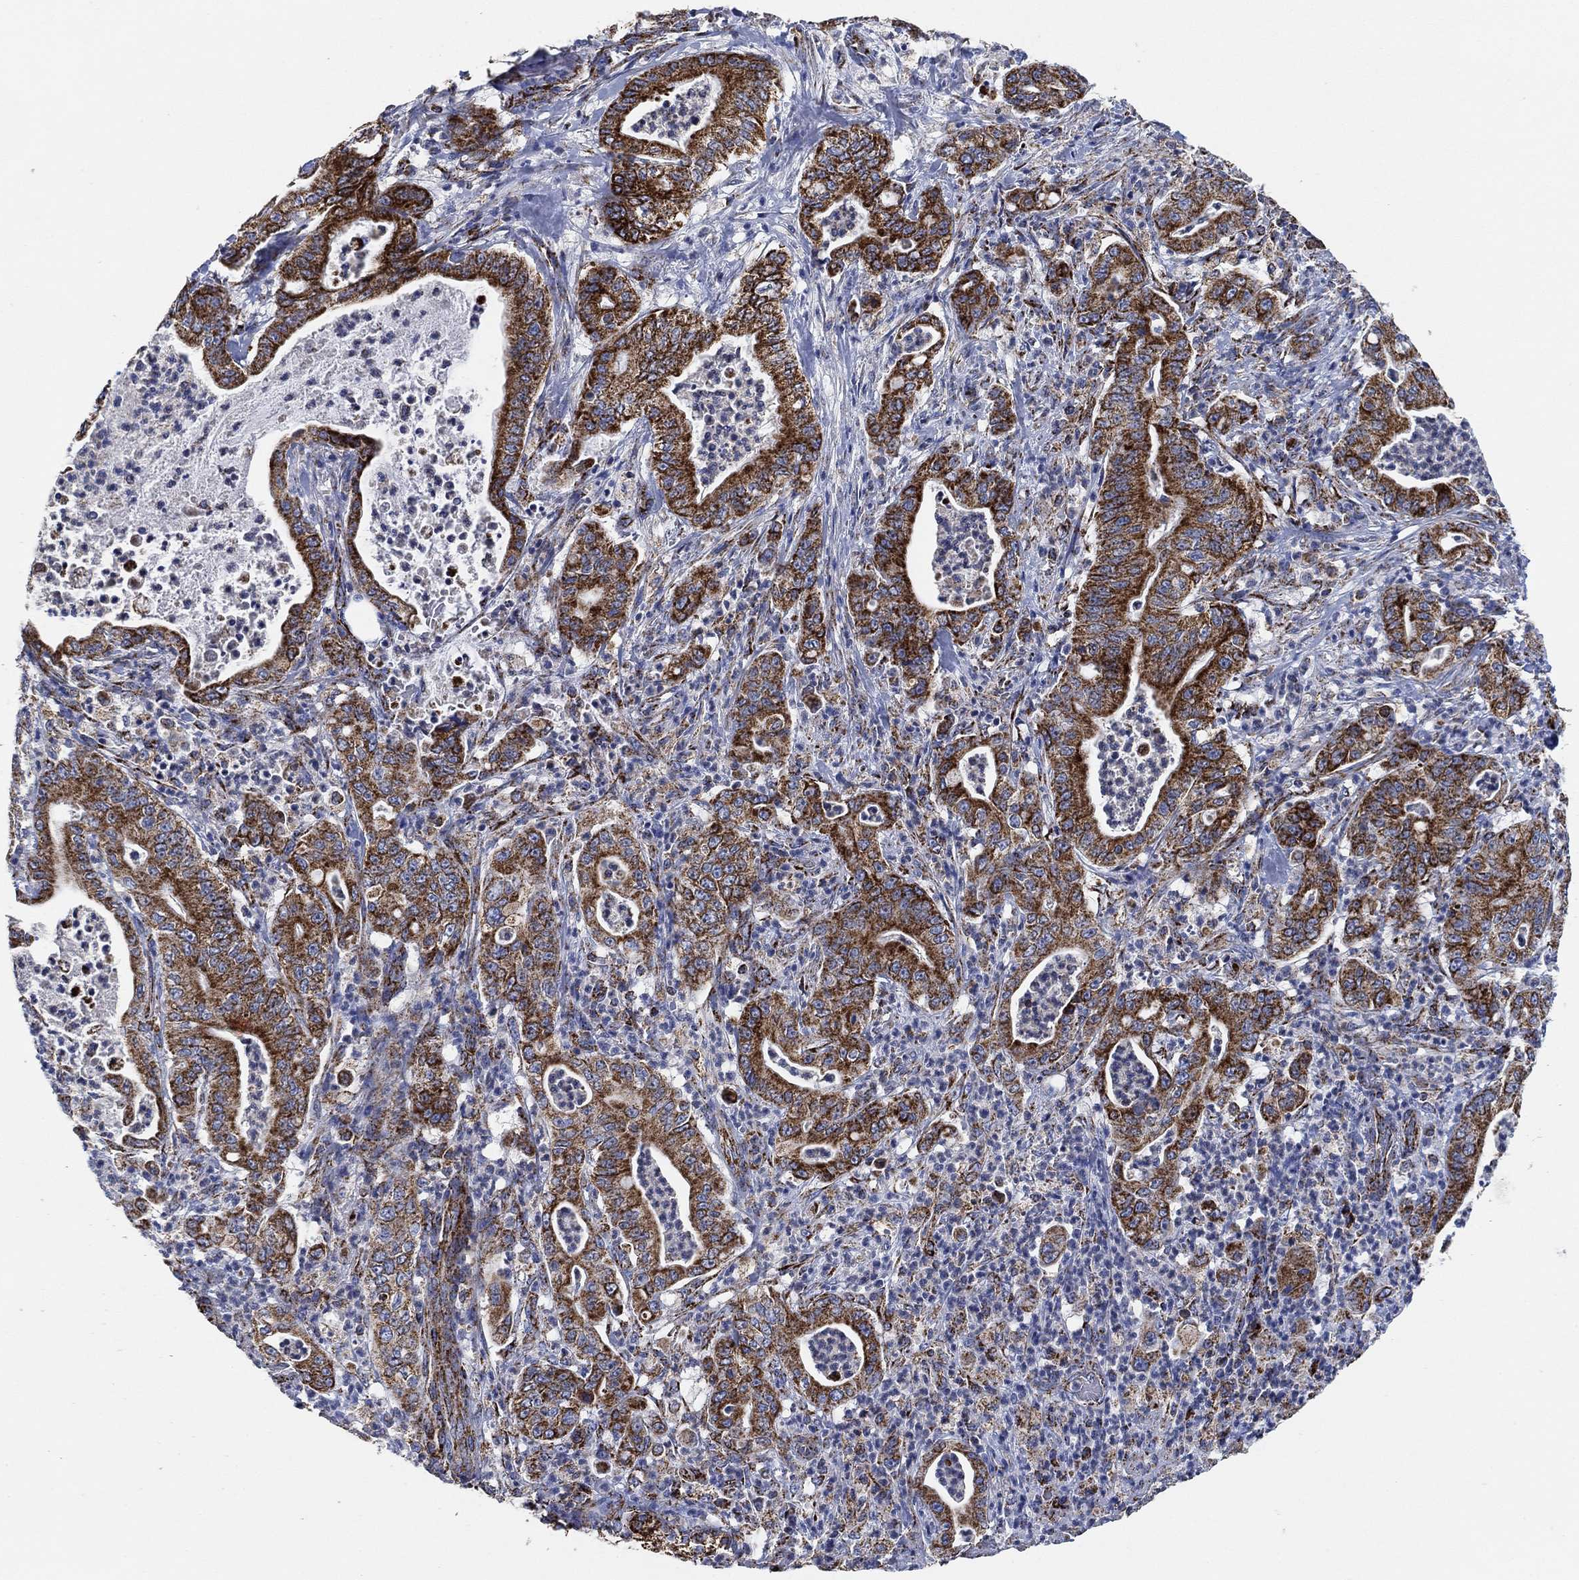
{"staining": {"intensity": "strong", "quantity": ">75%", "location": "cytoplasmic/membranous"}, "tissue": "pancreatic cancer", "cell_type": "Tumor cells", "image_type": "cancer", "snomed": [{"axis": "morphology", "description": "Adenocarcinoma, NOS"}, {"axis": "topography", "description": "Pancreas"}], "caption": "DAB (3,3'-diaminobenzidine) immunohistochemical staining of pancreatic cancer reveals strong cytoplasmic/membranous protein staining in about >75% of tumor cells.", "gene": "NDUFS3", "patient": {"sex": "male", "age": 71}}